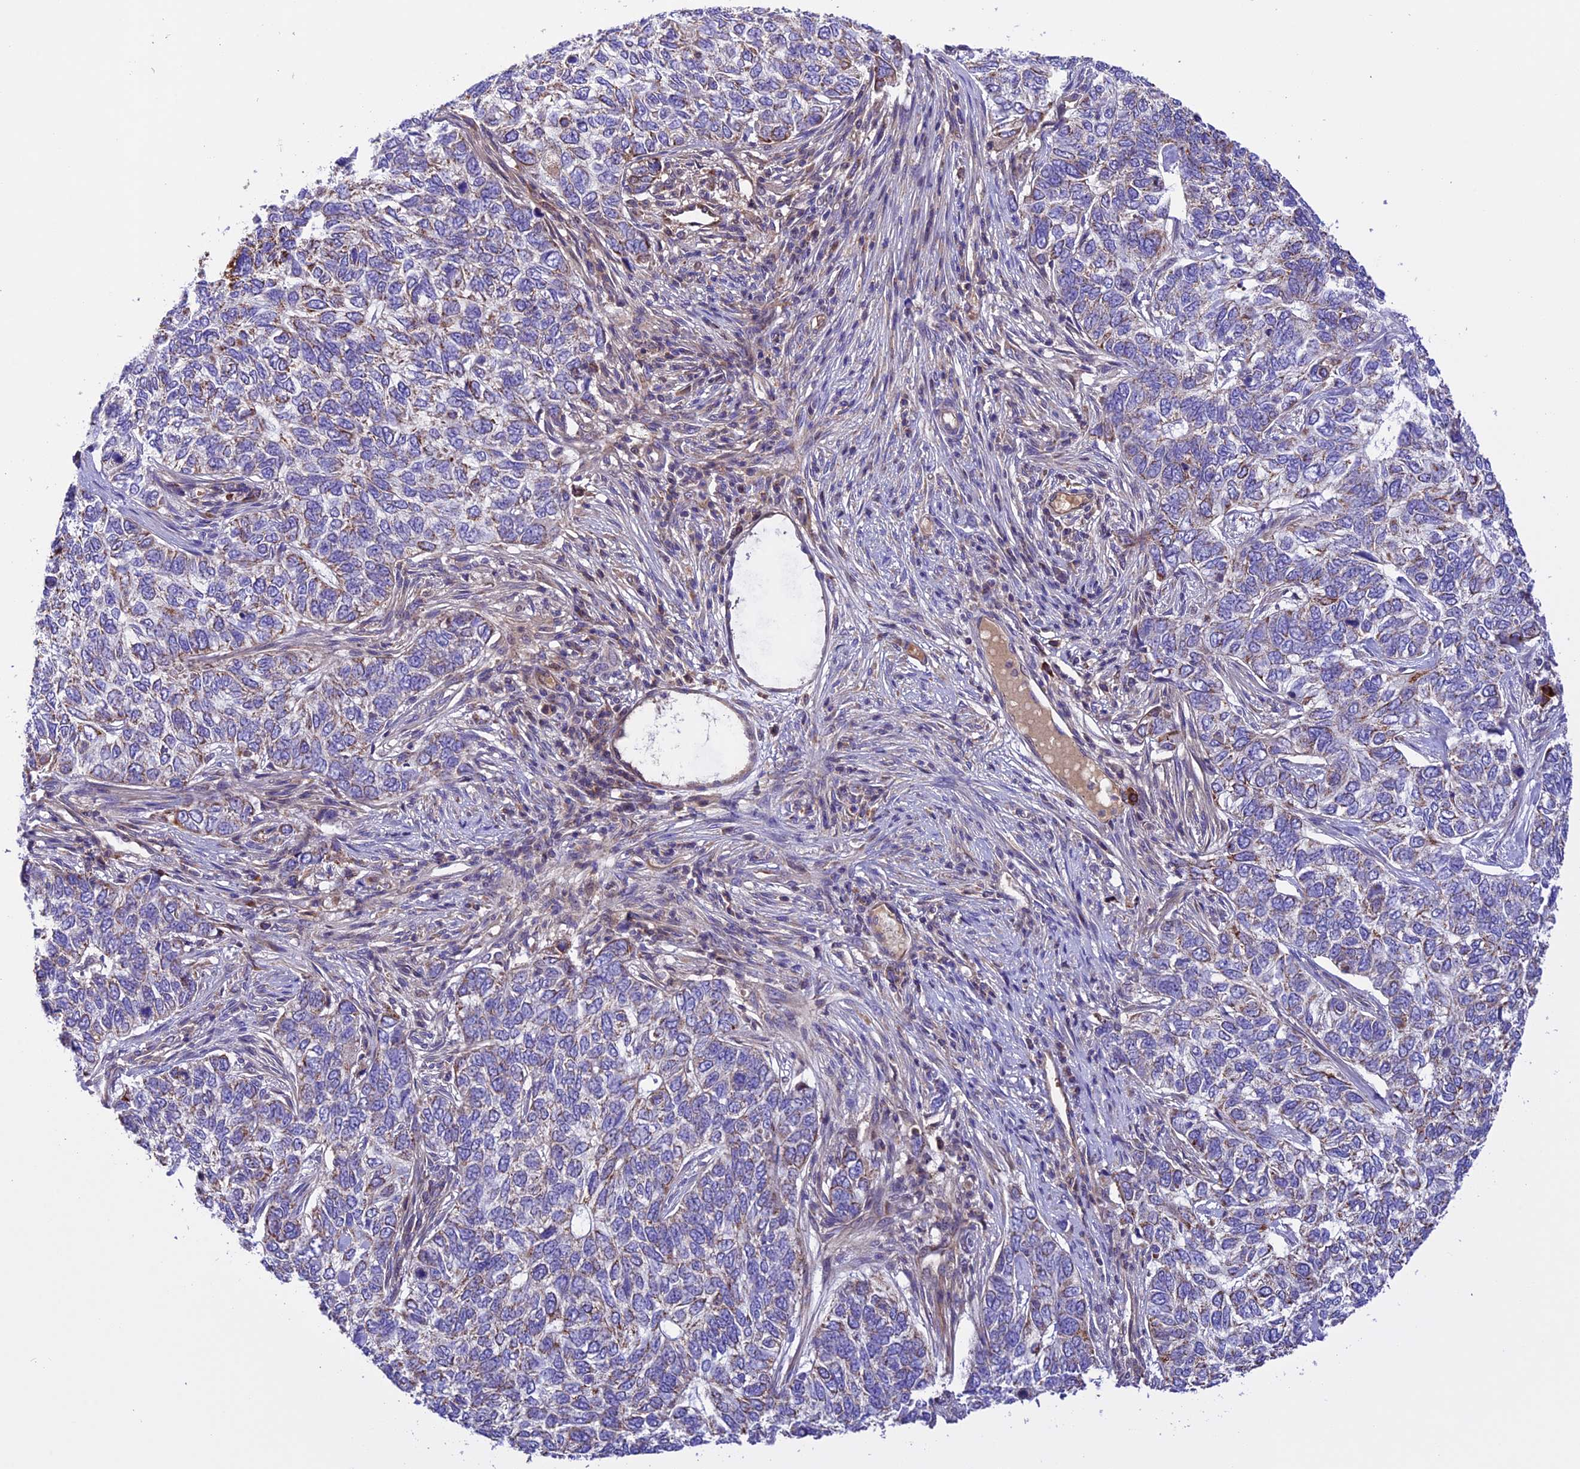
{"staining": {"intensity": "weak", "quantity": "<25%", "location": "cytoplasmic/membranous"}, "tissue": "skin cancer", "cell_type": "Tumor cells", "image_type": "cancer", "snomed": [{"axis": "morphology", "description": "Basal cell carcinoma"}, {"axis": "topography", "description": "Skin"}], "caption": "The histopathology image reveals no significant staining in tumor cells of skin cancer (basal cell carcinoma).", "gene": "METTL22", "patient": {"sex": "female", "age": 65}}